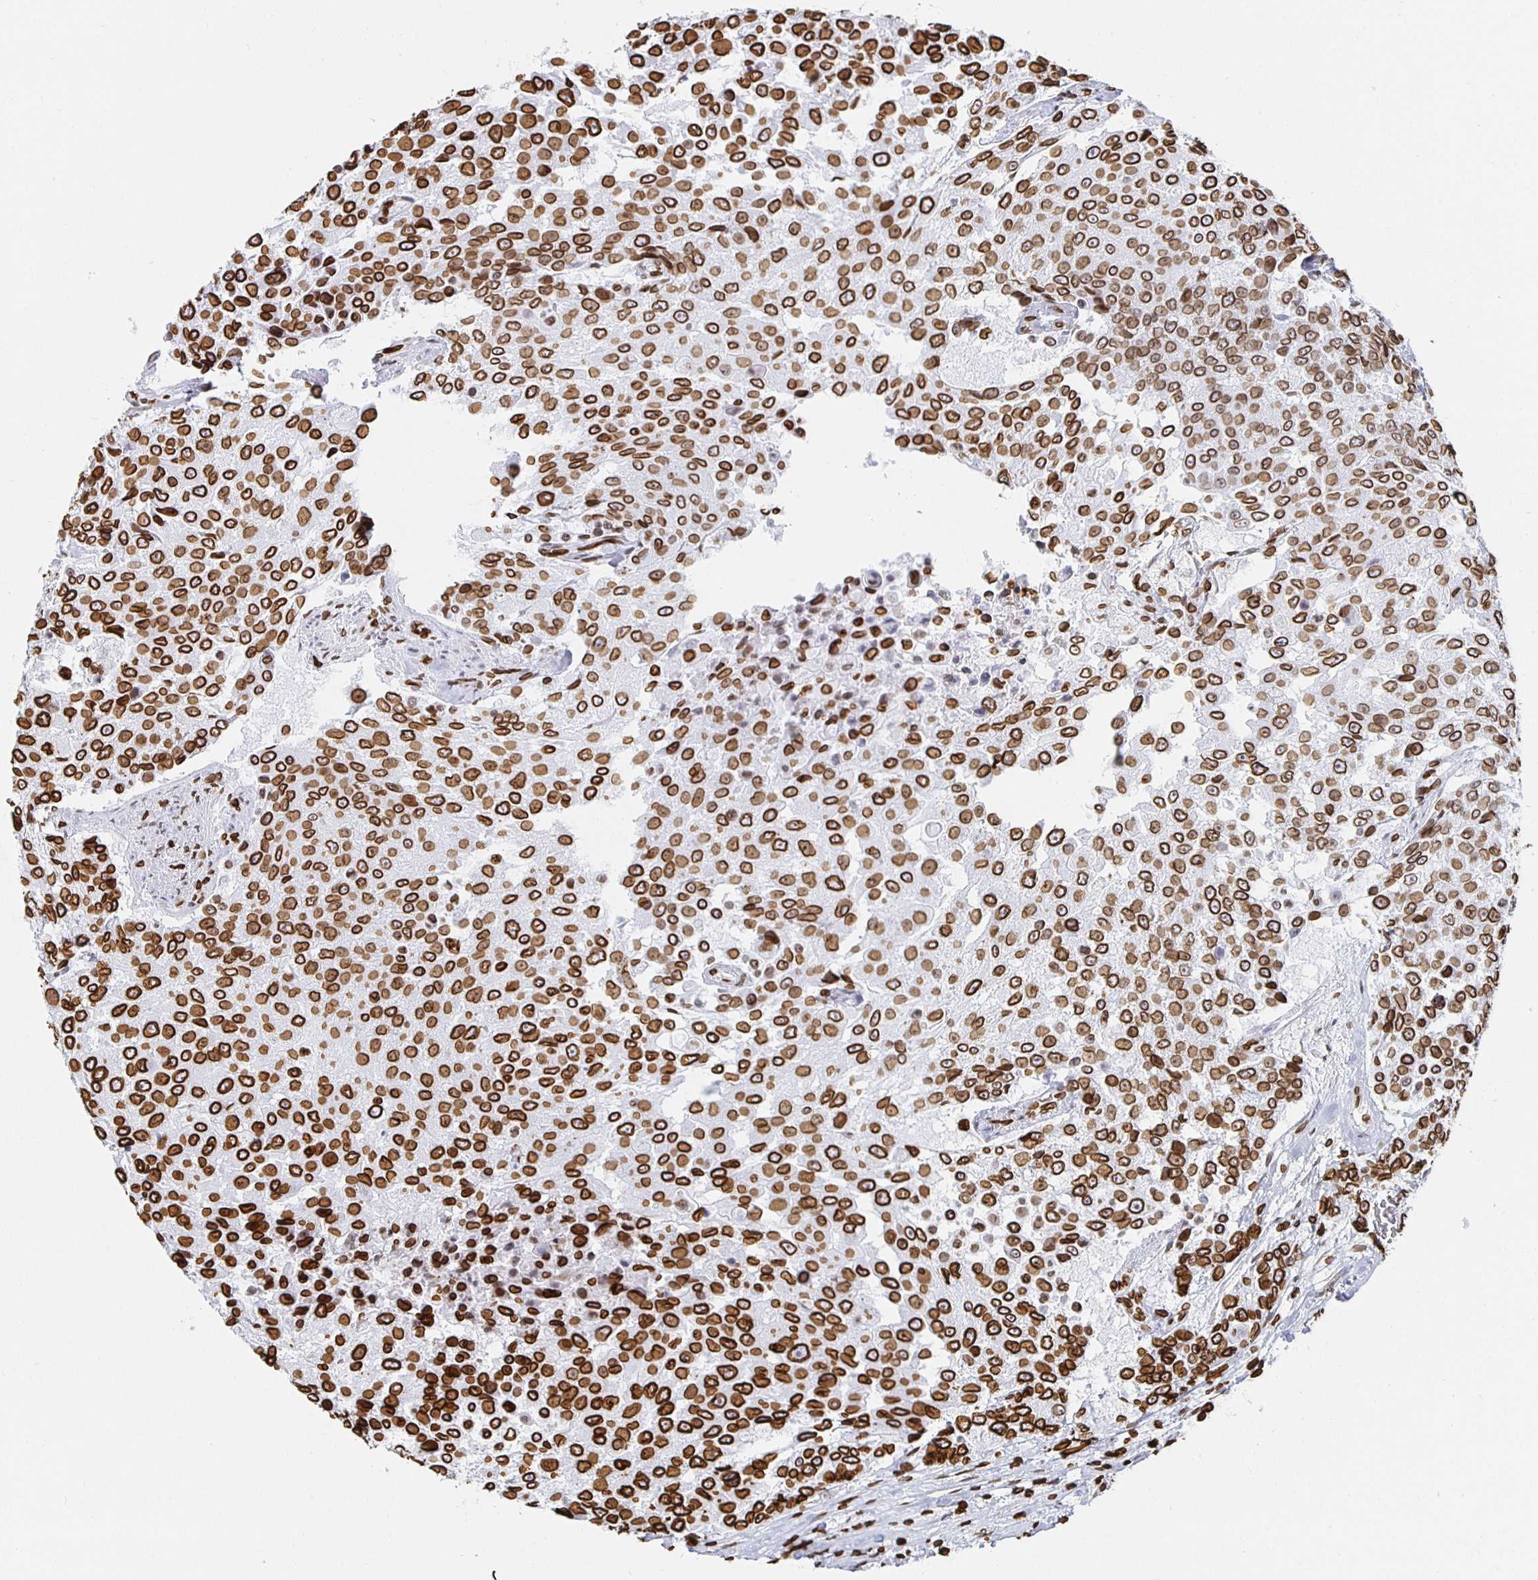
{"staining": {"intensity": "strong", "quantity": ">75%", "location": "cytoplasmic/membranous,nuclear"}, "tissue": "urothelial cancer", "cell_type": "Tumor cells", "image_type": "cancer", "snomed": [{"axis": "morphology", "description": "Urothelial carcinoma, High grade"}, {"axis": "topography", "description": "Urinary bladder"}], "caption": "Immunohistochemical staining of high-grade urothelial carcinoma demonstrates high levels of strong cytoplasmic/membranous and nuclear protein positivity in approximately >75% of tumor cells.", "gene": "LMNB1", "patient": {"sex": "female", "age": 63}}